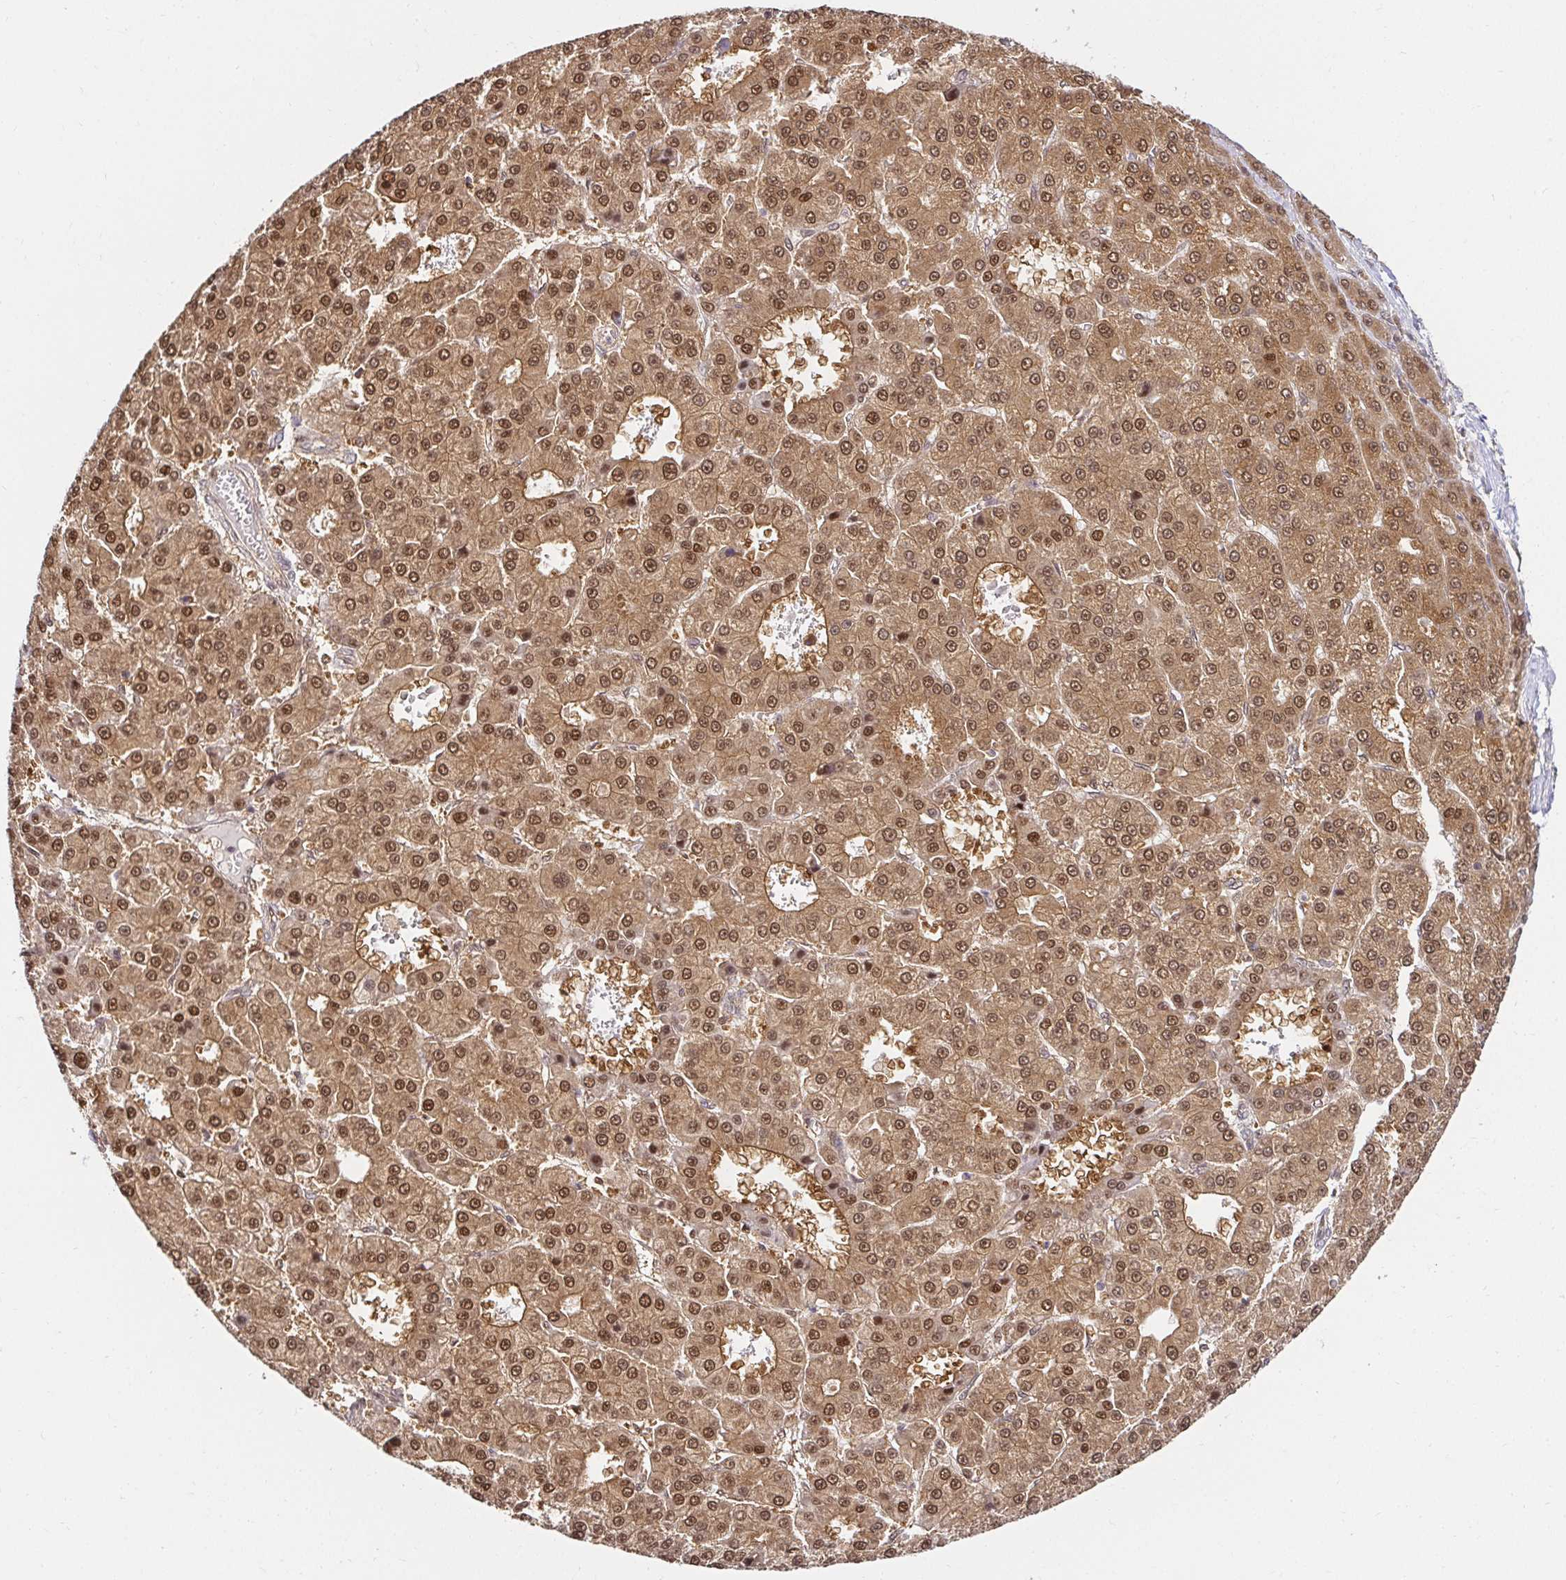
{"staining": {"intensity": "moderate", "quantity": ">75%", "location": "cytoplasmic/membranous,nuclear"}, "tissue": "liver cancer", "cell_type": "Tumor cells", "image_type": "cancer", "snomed": [{"axis": "morphology", "description": "Carcinoma, Hepatocellular, NOS"}, {"axis": "topography", "description": "Liver"}], "caption": "A photomicrograph showing moderate cytoplasmic/membranous and nuclear positivity in approximately >75% of tumor cells in hepatocellular carcinoma (liver), as visualized by brown immunohistochemical staining.", "gene": "PSMA4", "patient": {"sex": "male", "age": 70}}